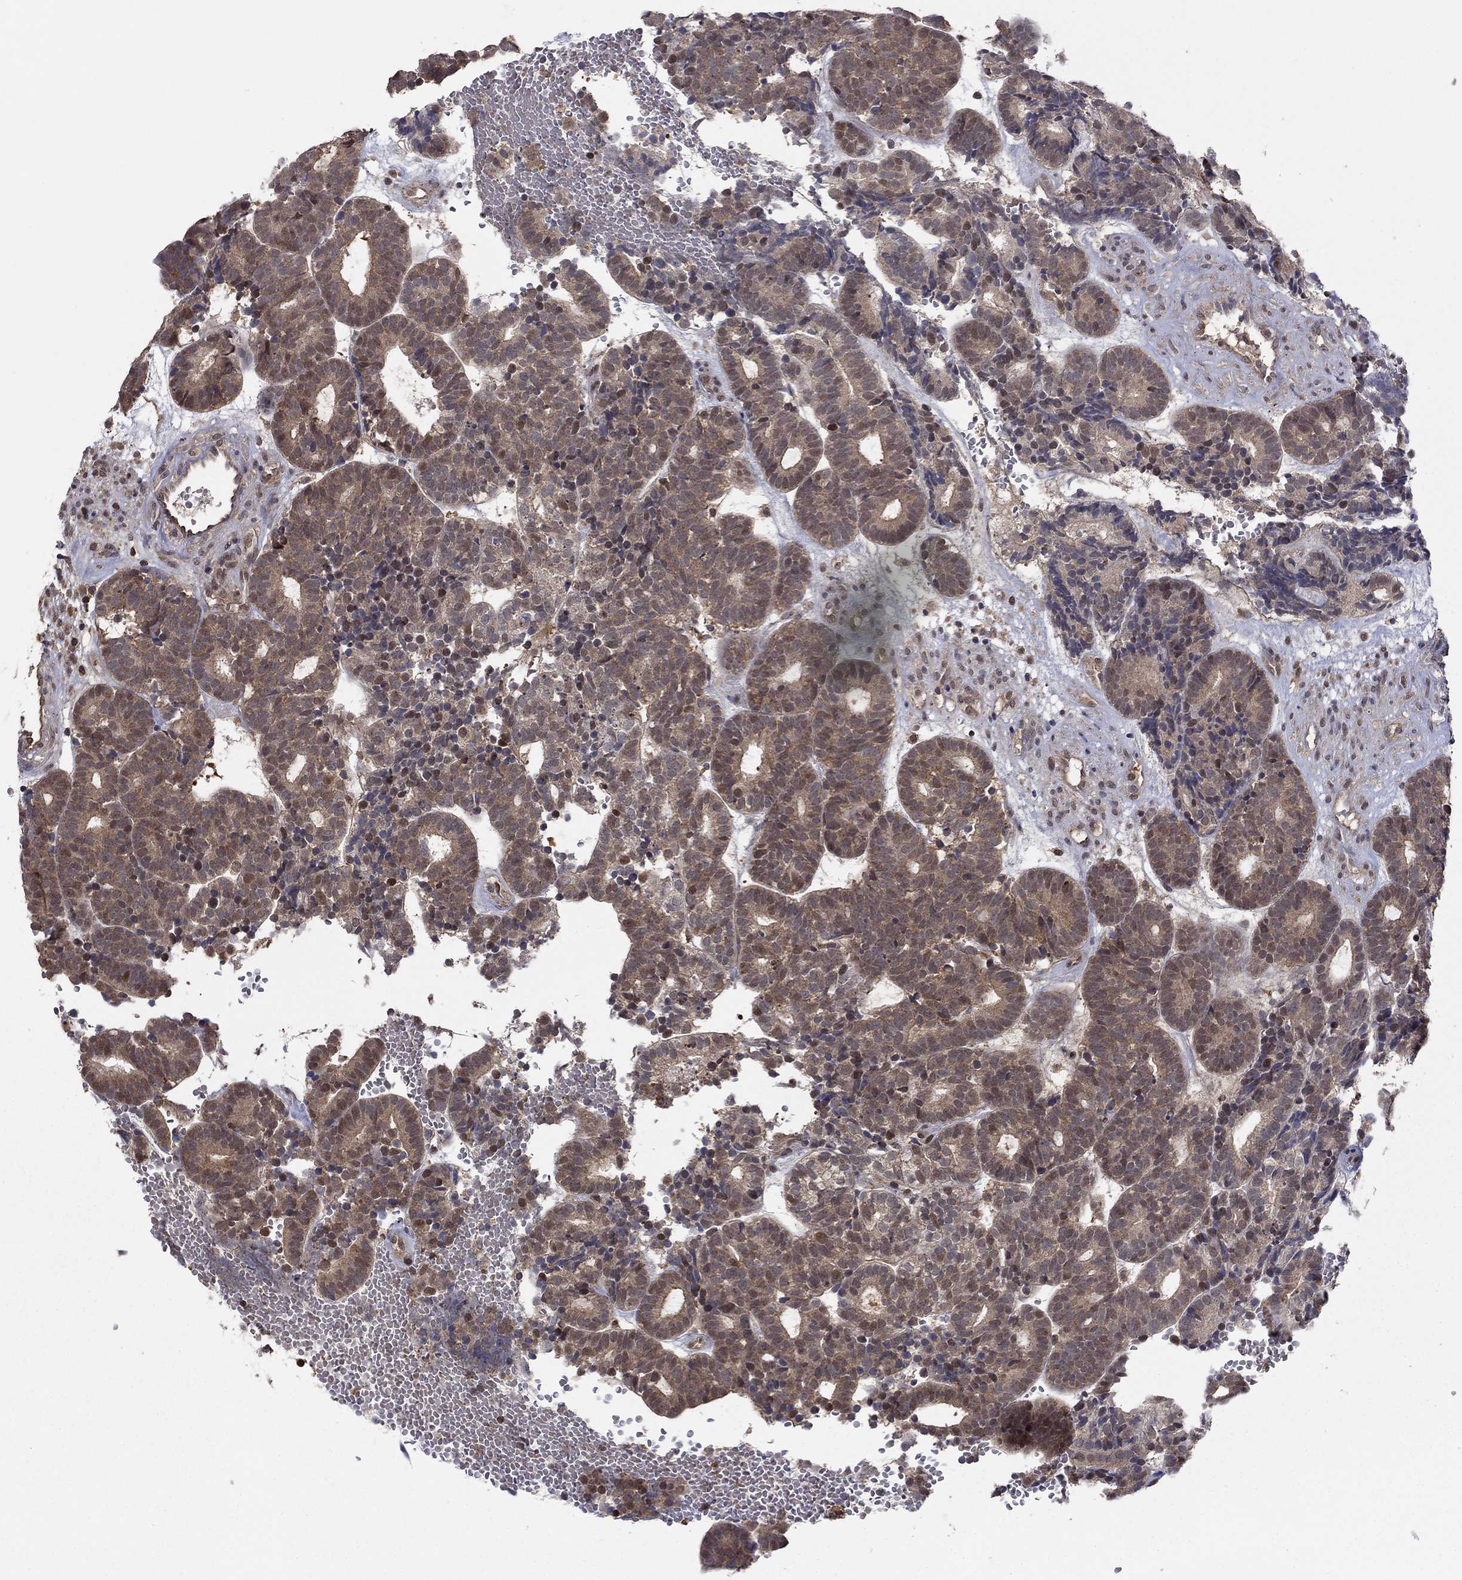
{"staining": {"intensity": "weak", "quantity": "25%-75%", "location": "cytoplasmic/membranous,nuclear"}, "tissue": "head and neck cancer", "cell_type": "Tumor cells", "image_type": "cancer", "snomed": [{"axis": "morphology", "description": "Adenocarcinoma, NOS"}, {"axis": "topography", "description": "Head-Neck"}], "caption": "Protein expression by immunohistochemistry shows weak cytoplasmic/membranous and nuclear expression in approximately 25%-75% of tumor cells in head and neck cancer (adenocarcinoma).", "gene": "RNF114", "patient": {"sex": "female", "age": 81}}